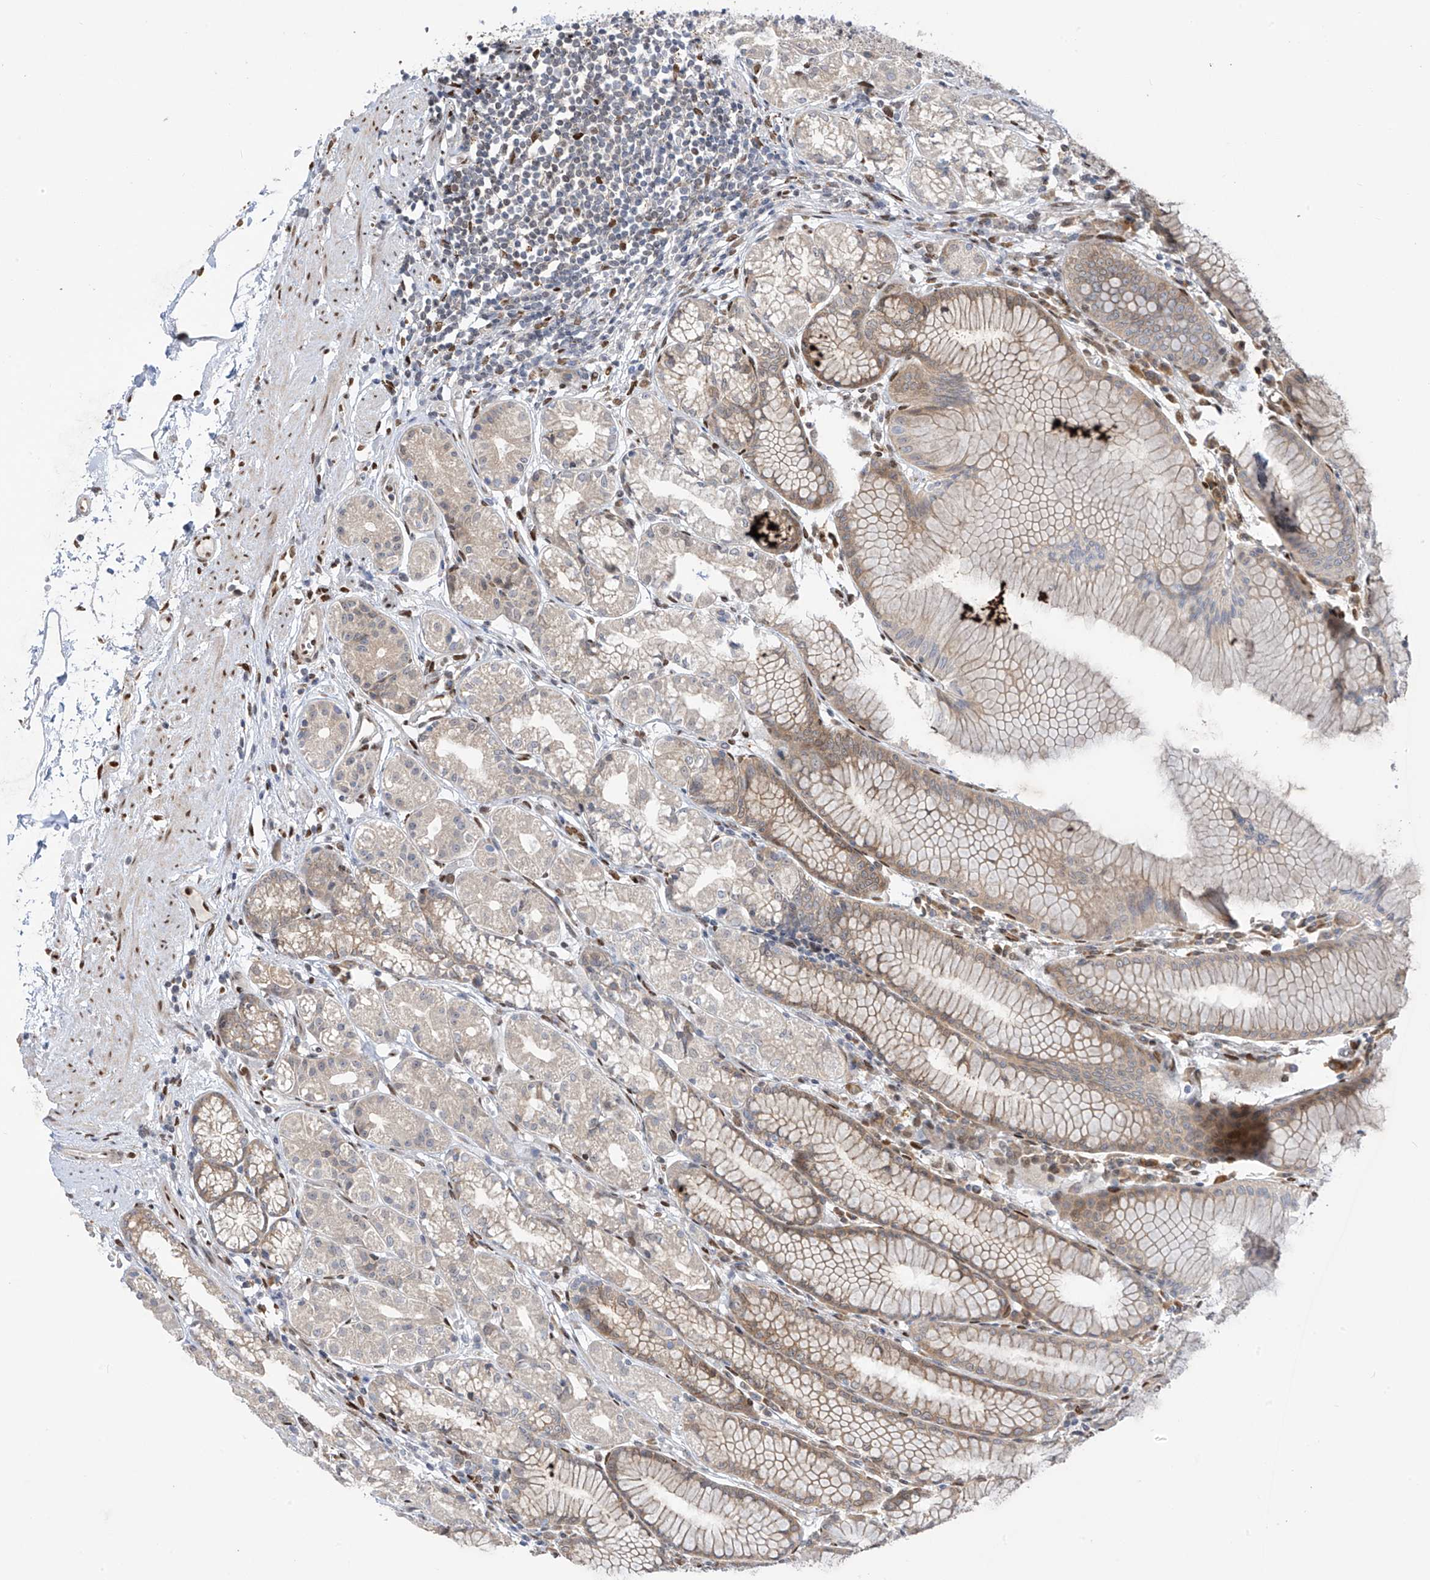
{"staining": {"intensity": "moderate", "quantity": "25%-75%", "location": "cytoplasmic/membranous"}, "tissue": "stomach", "cell_type": "Glandular cells", "image_type": "normal", "snomed": [{"axis": "morphology", "description": "Normal tissue, NOS"}, {"axis": "topography", "description": "Stomach"}], "caption": "High-power microscopy captured an IHC photomicrograph of normal stomach, revealing moderate cytoplasmic/membranous positivity in about 25%-75% of glandular cells.", "gene": "PM20D2", "patient": {"sex": "female", "age": 57}}